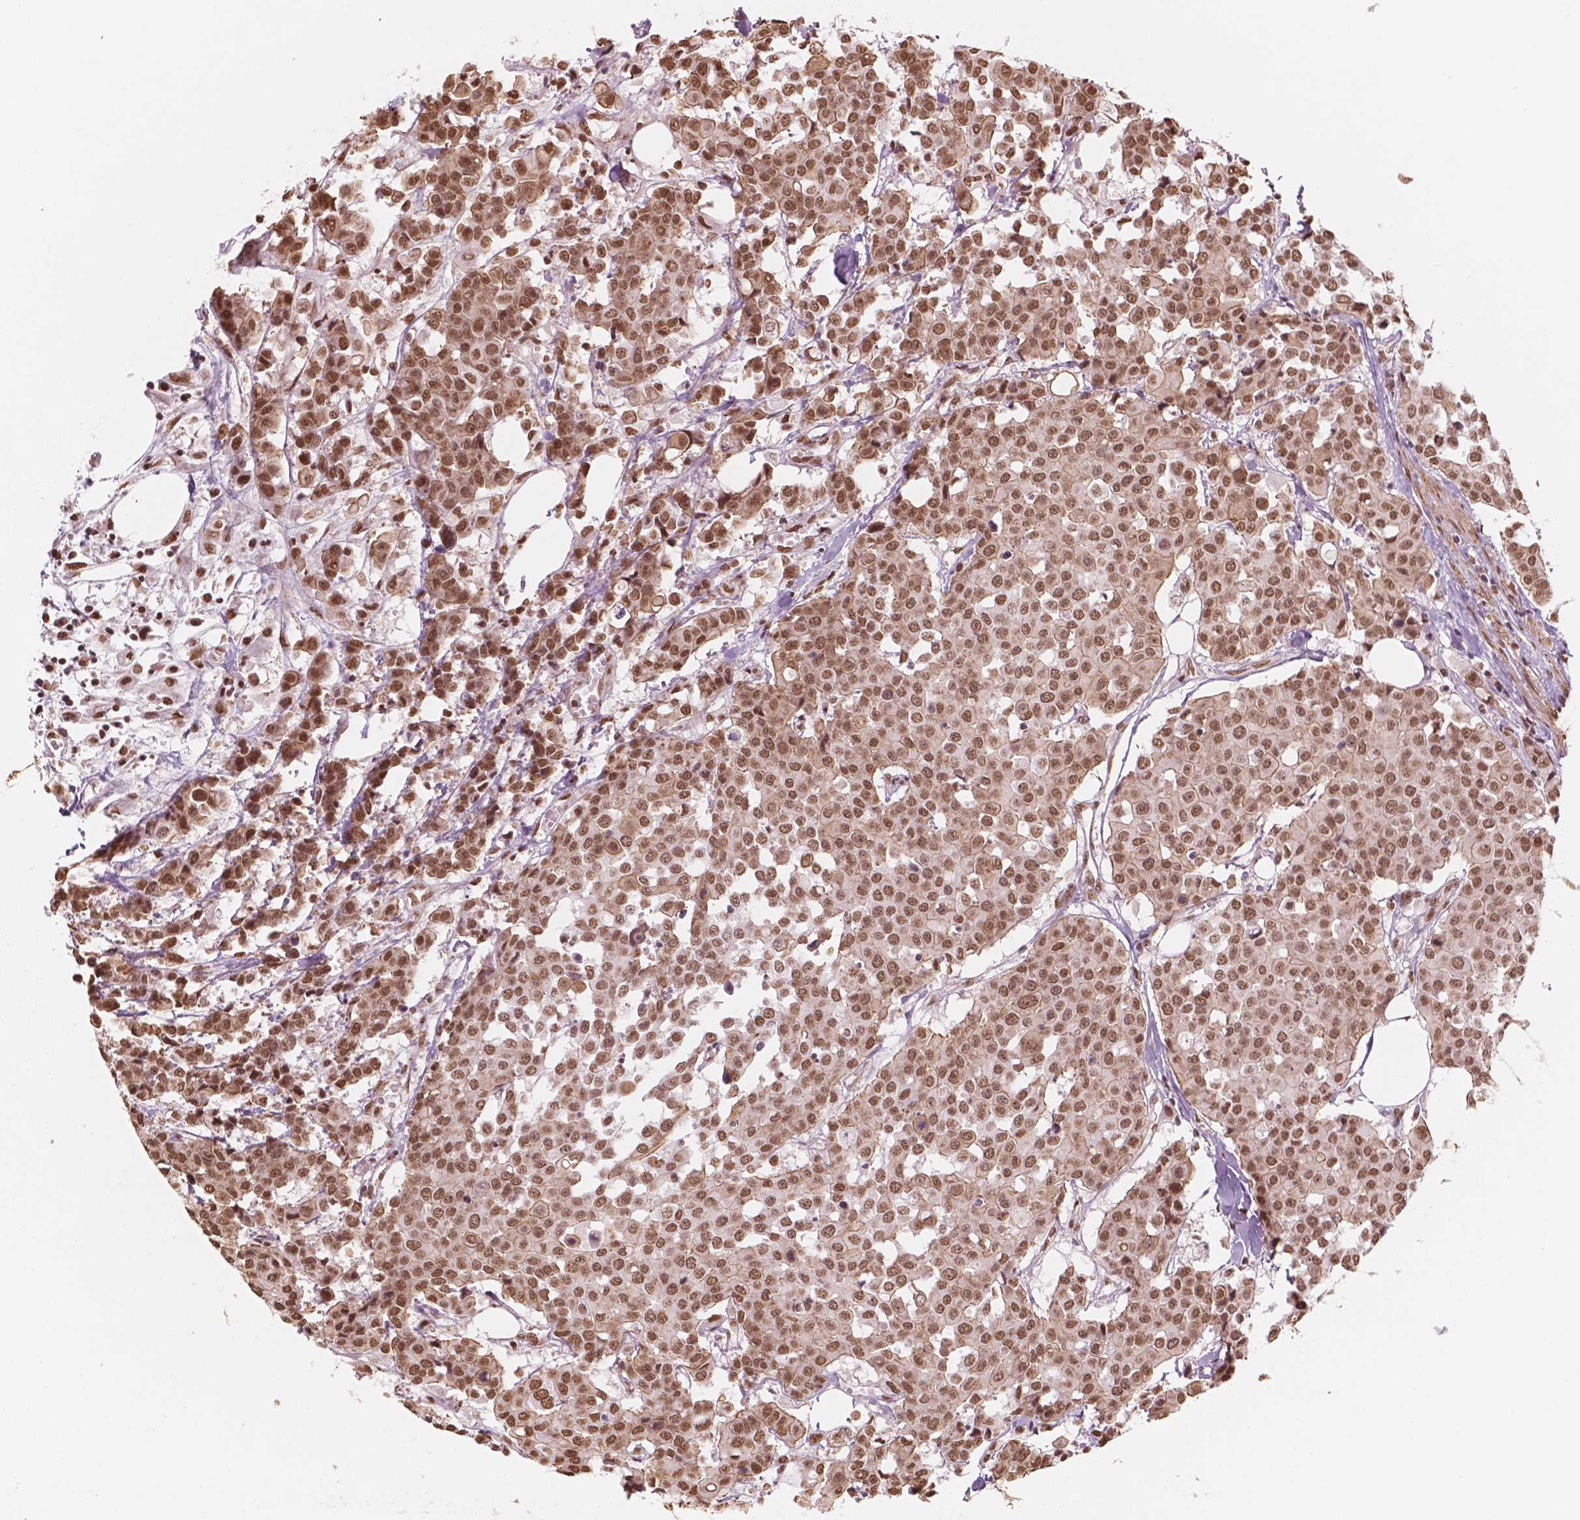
{"staining": {"intensity": "moderate", "quantity": ">75%", "location": "nuclear"}, "tissue": "carcinoid", "cell_type": "Tumor cells", "image_type": "cancer", "snomed": [{"axis": "morphology", "description": "Carcinoid, malignant, NOS"}, {"axis": "topography", "description": "Colon"}], "caption": "This image exhibits immunohistochemistry staining of carcinoid, with medium moderate nuclear positivity in about >75% of tumor cells.", "gene": "GTF3C5", "patient": {"sex": "male", "age": 81}}